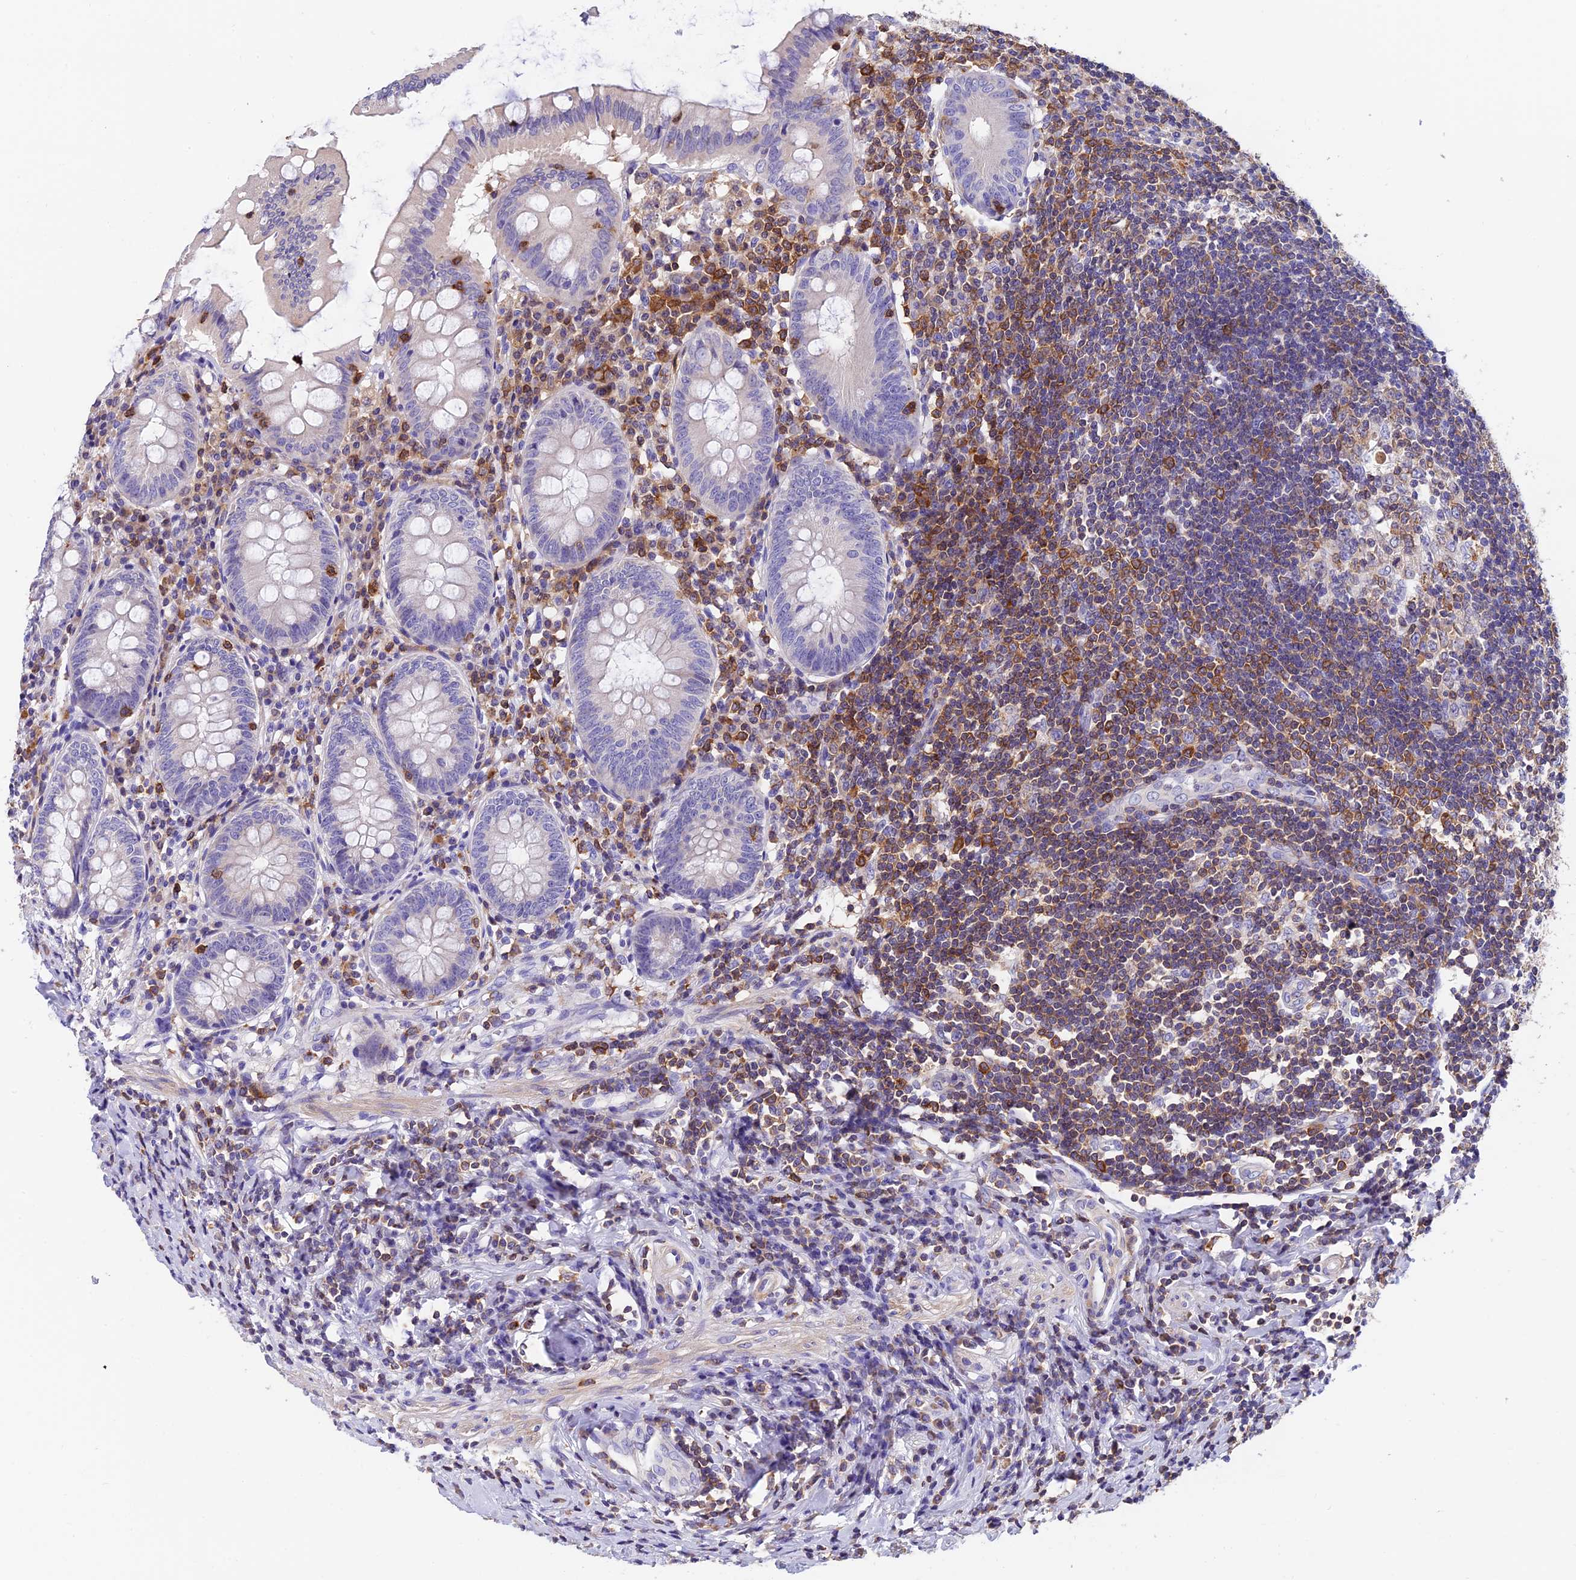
{"staining": {"intensity": "negative", "quantity": "none", "location": "none"}, "tissue": "appendix", "cell_type": "Glandular cells", "image_type": "normal", "snomed": [{"axis": "morphology", "description": "Normal tissue, NOS"}, {"axis": "topography", "description": "Appendix"}], "caption": "This is an IHC image of benign human appendix. There is no expression in glandular cells.", "gene": "LPXN", "patient": {"sex": "female", "age": 54}}